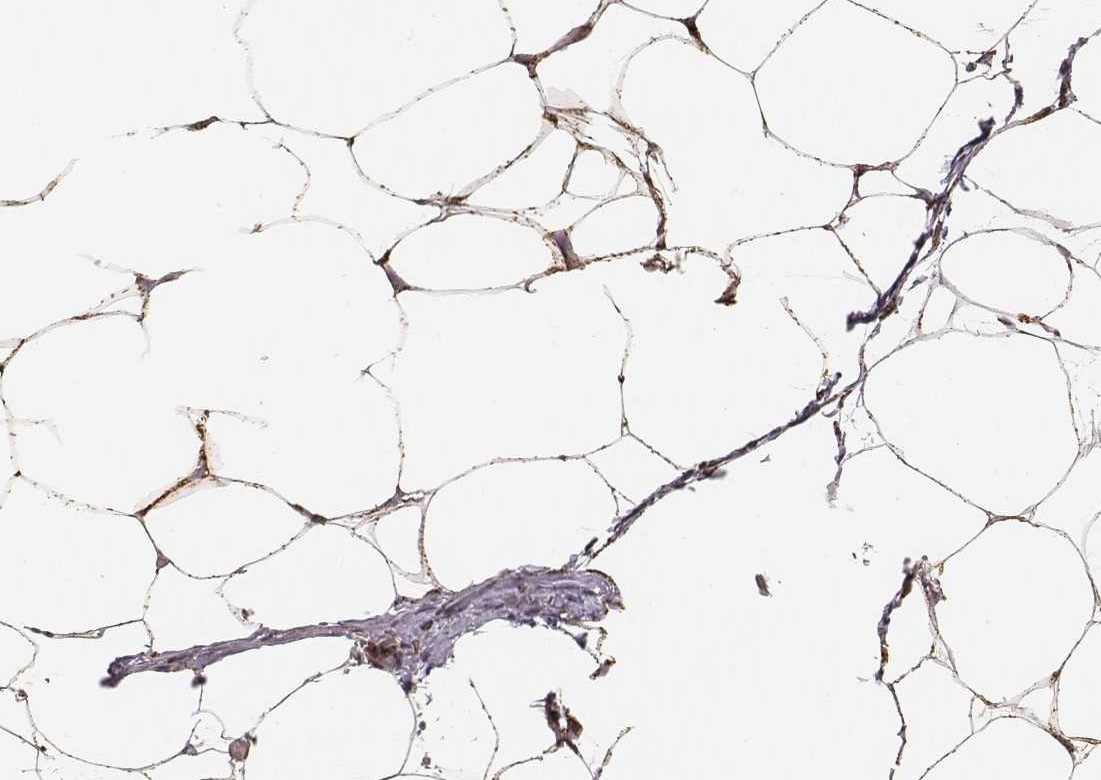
{"staining": {"intensity": "strong", "quantity": ">75%", "location": "cytoplasmic/membranous"}, "tissue": "adipose tissue", "cell_type": "Adipocytes", "image_type": "normal", "snomed": [{"axis": "morphology", "description": "Normal tissue, NOS"}, {"axis": "topography", "description": "Adipose tissue"}], "caption": "The histopathology image exhibits immunohistochemical staining of normal adipose tissue. There is strong cytoplasmic/membranous expression is identified in about >75% of adipocytes. (Brightfield microscopy of DAB IHC at high magnification).", "gene": "CS", "patient": {"sex": "male", "age": 57}}